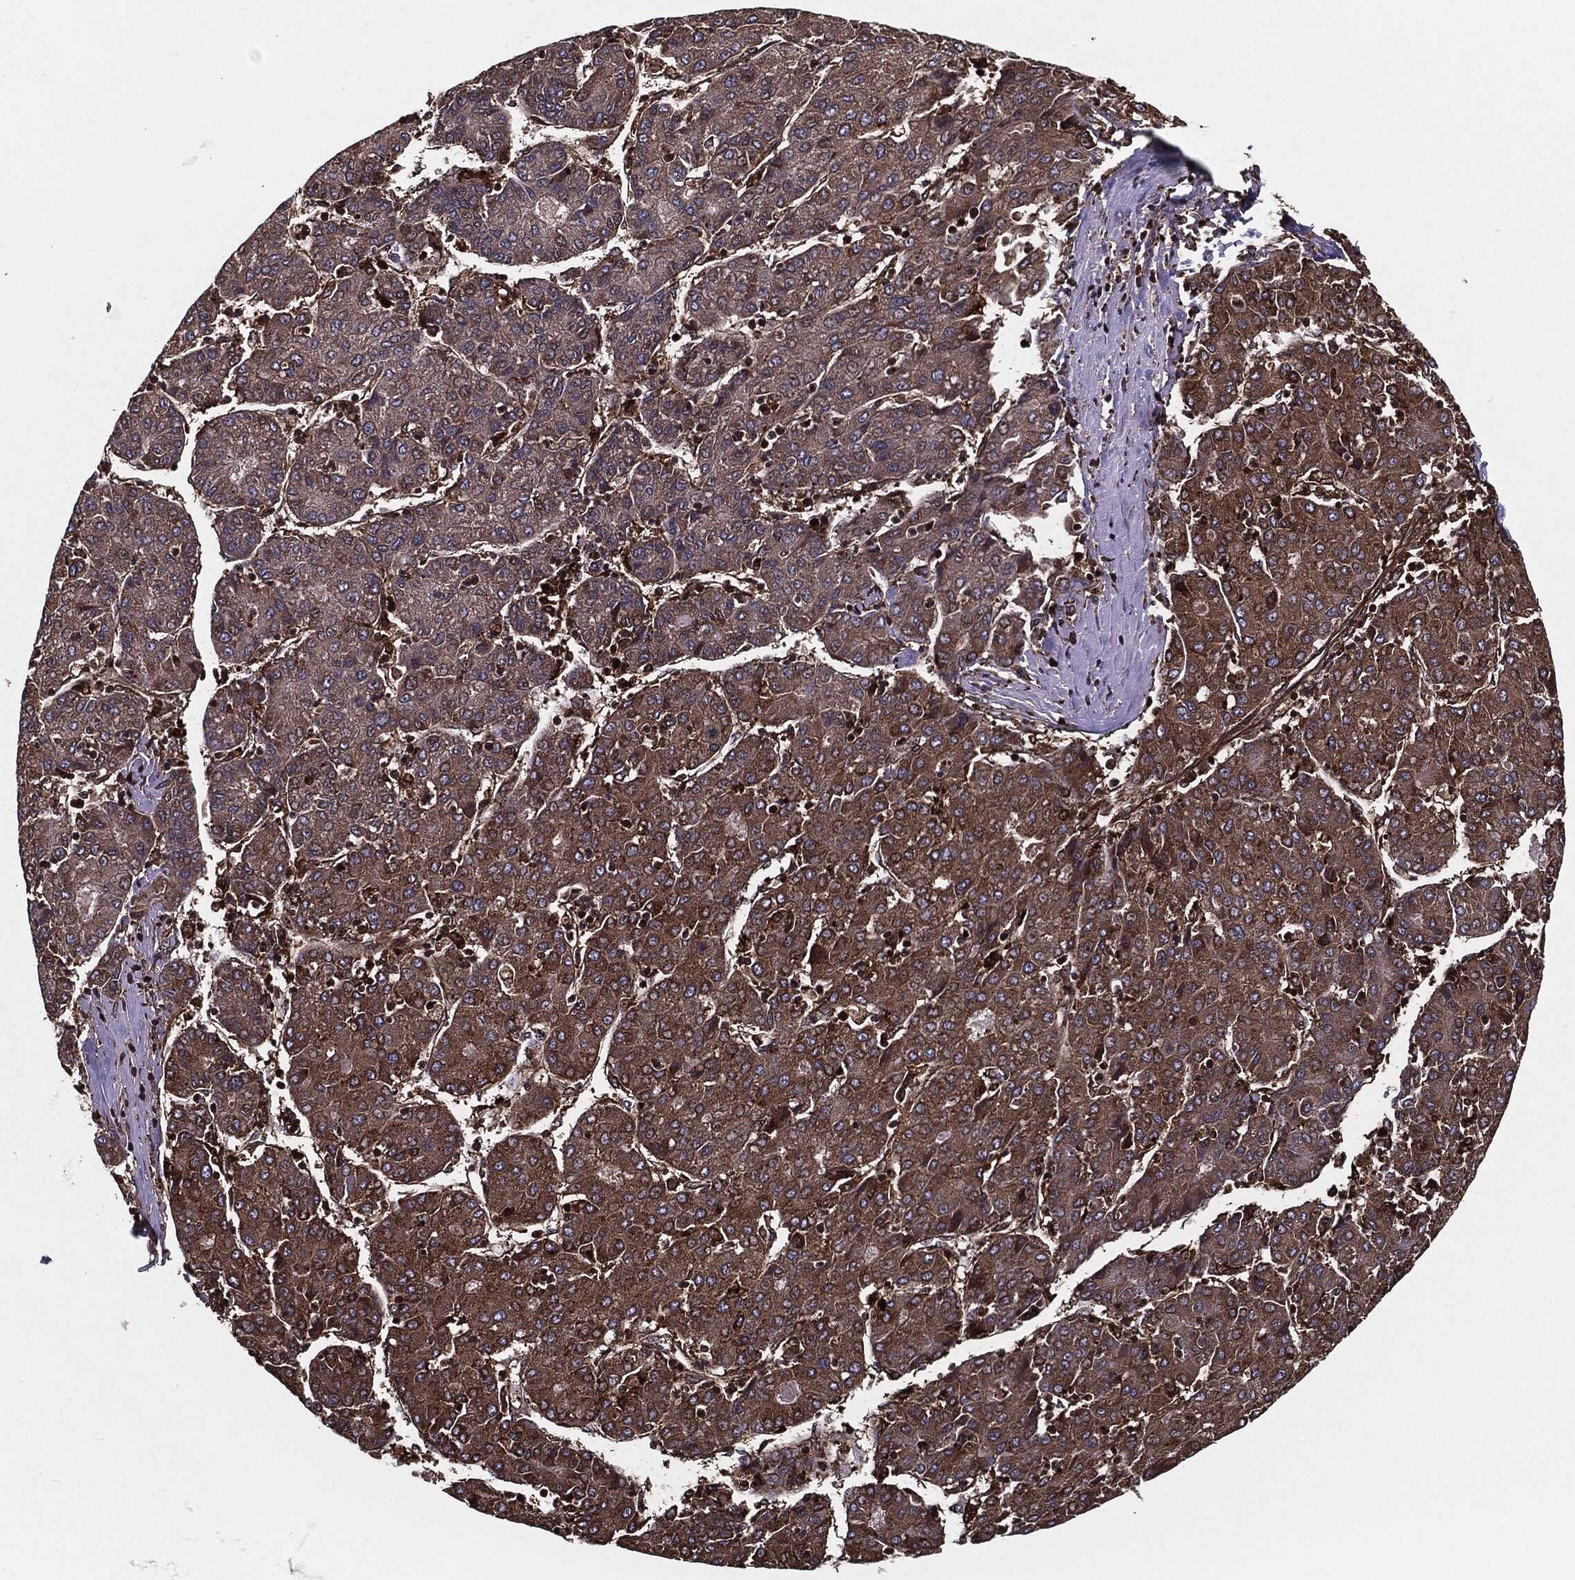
{"staining": {"intensity": "strong", "quantity": "25%-75%", "location": "cytoplasmic/membranous"}, "tissue": "liver cancer", "cell_type": "Tumor cells", "image_type": "cancer", "snomed": [{"axis": "morphology", "description": "Carcinoma, Hepatocellular, NOS"}, {"axis": "topography", "description": "Liver"}], "caption": "Immunohistochemical staining of liver hepatocellular carcinoma shows strong cytoplasmic/membranous protein expression in about 25%-75% of tumor cells. Immunohistochemistry (ihc) stains the protein of interest in brown and the nuclei are stained blue.", "gene": "RAP1GDS1", "patient": {"sex": "male", "age": 65}}